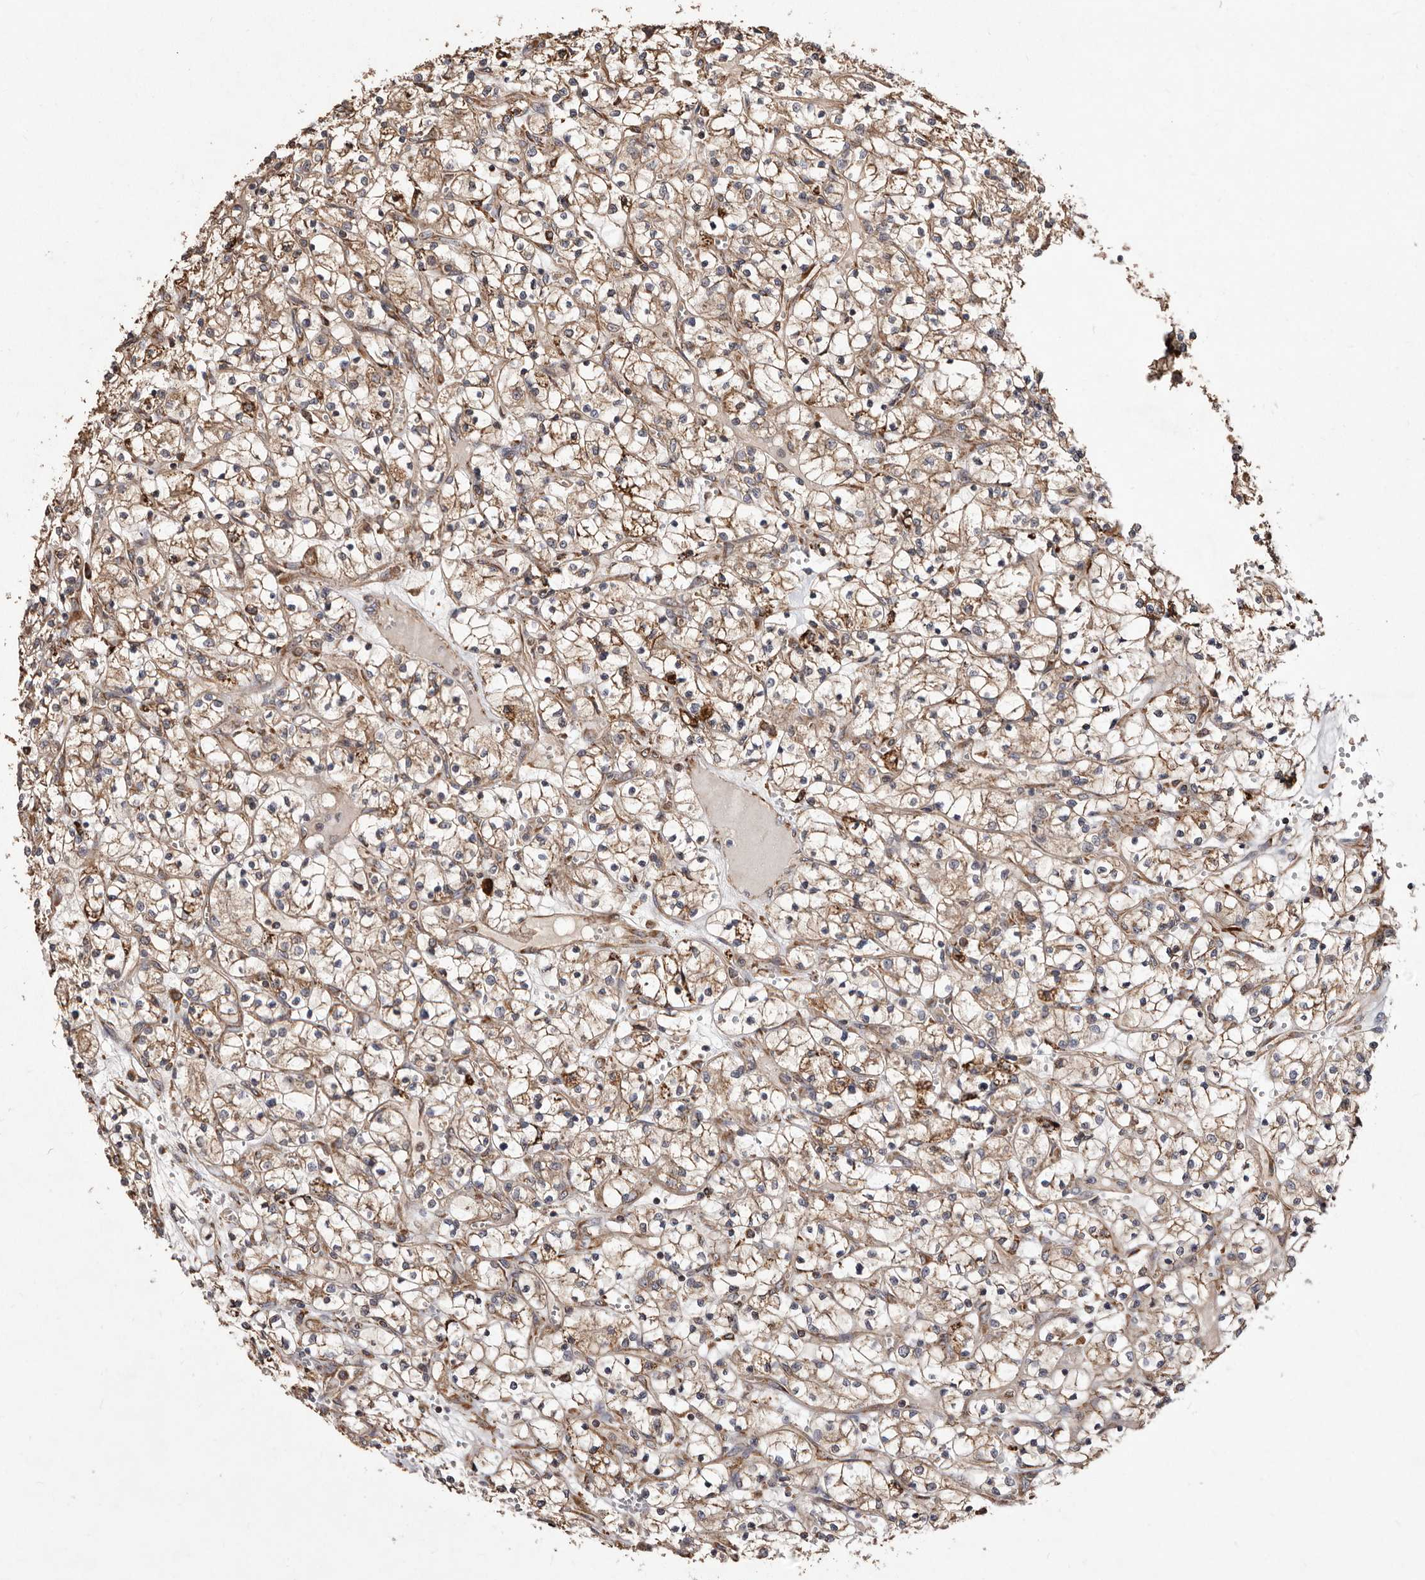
{"staining": {"intensity": "moderate", "quantity": ">75%", "location": "cytoplasmic/membranous"}, "tissue": "renal cancer", "cell_type": "Tumor cells", "image_type": "cancer", "snomed": [{"axis": "morphology", "description": "Adenocarcinoma, NOS"}, {"axis": "topography", "description": "Kidney"}], "caption": "Immunohistochemistry (IHC) histopathology image of neoplastic tissue: adenocarcinoma (renal) stained using immunohistochemistry (IHC) demonstrates medium levels of moderate protein expression localized specifically in the cytoplasmic/membranous of tumor cells, appearing as a cytoplasmic/membranous brown color.", "gene": "STEAP2", "patient": {"sex": "female", "age": 69}}